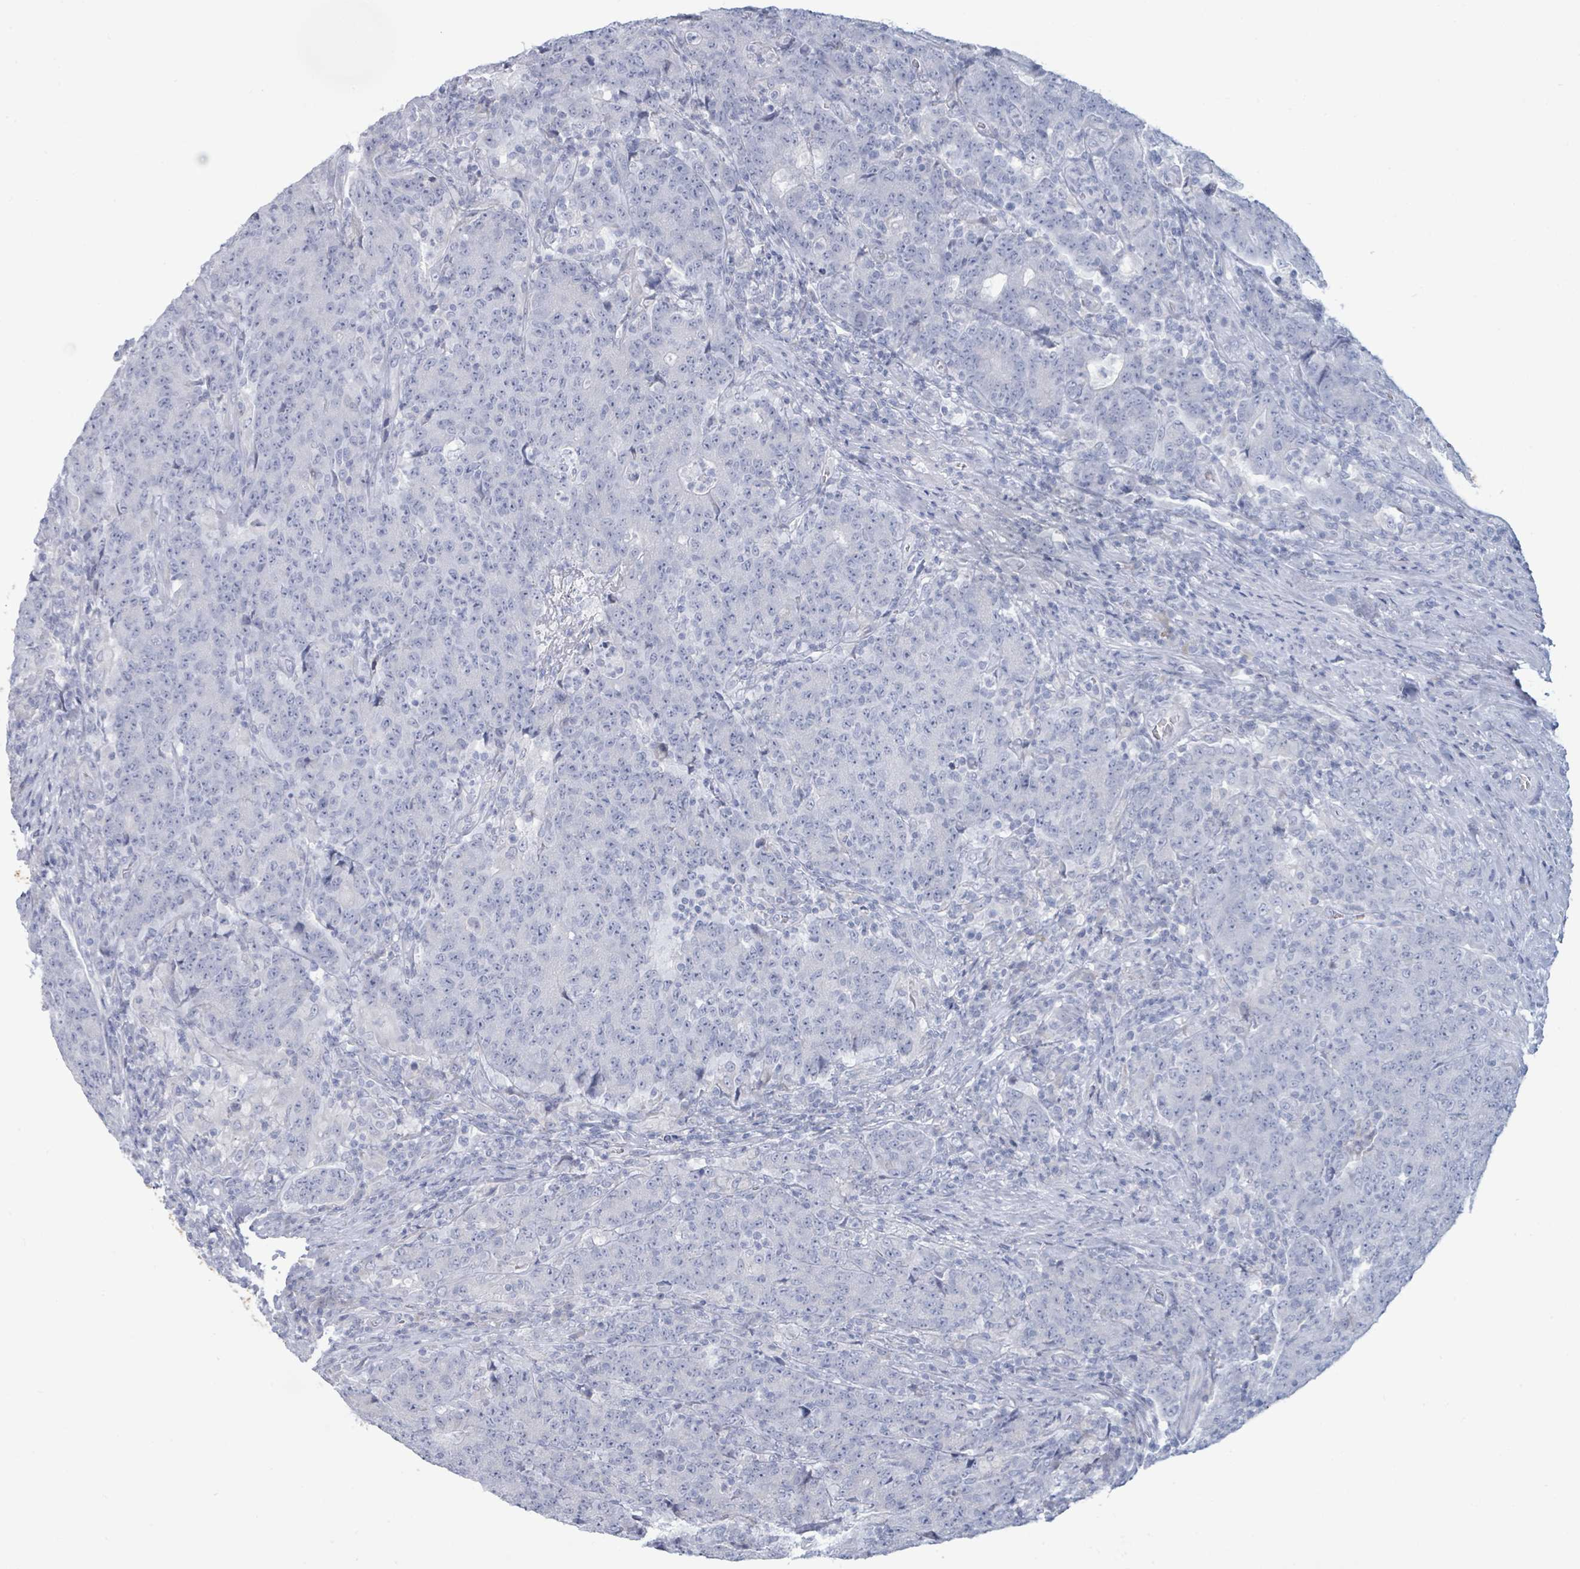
{"staining": {"intensity": "negative", "quantity": "none", "location": "none"}, "tissue": "colorectal cancer", "cell_type": "Tumor cells", "image_type": "cancer", "snomed": [{"axis": "morphology", "description": "Adenocarcinoma, NOS"}, {"axis": "topography", "description": "Colon"}], "caption": "IHC of adenocarcinoma (colorectal) reveals no staining in tumor cells.", "gene": "PGA3", "patient": {"sex": "female", "age": 75}}